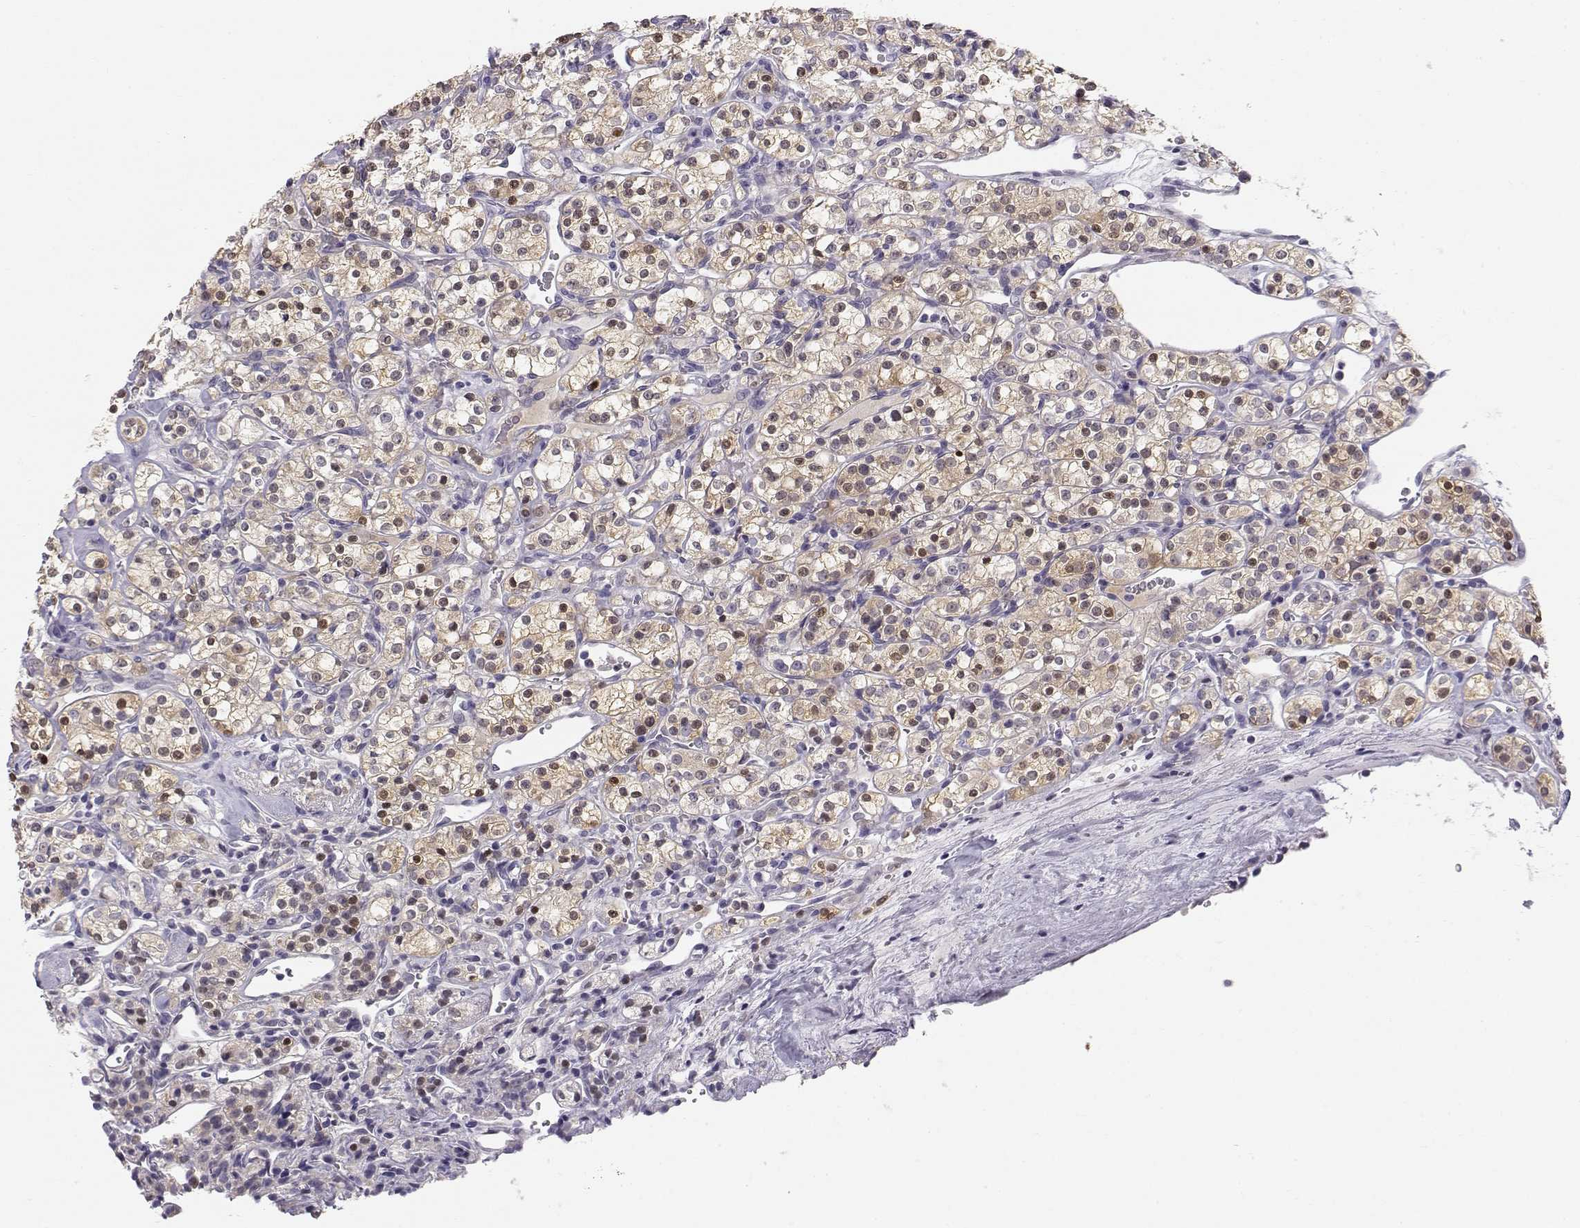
{"staining": {"intensity": "strong", "quantity": "<25%", "location": "cytoplasmic/membranous,nuclear"}, "tissue": "renal cancer", "cell_type": "Tumor cells", "image_type": "cancer", "snomed": [{"axis": "morphology", "description": "Adenocarcinoma, NOS"}, {"axis": "topography", "description": "Kidney"}], "caption": "A high-resolution image shows immunohistochemistry staining of adenocarcinoma (renal), which demonstrates strong cytoplasmic/membranous and nuclear positivity in about <25% of tumor cells. (DAB IHC with brightfield microscopy, high magnification).", "gene": "ACSL6", "patient": {"sex": "male", "age": 77}}